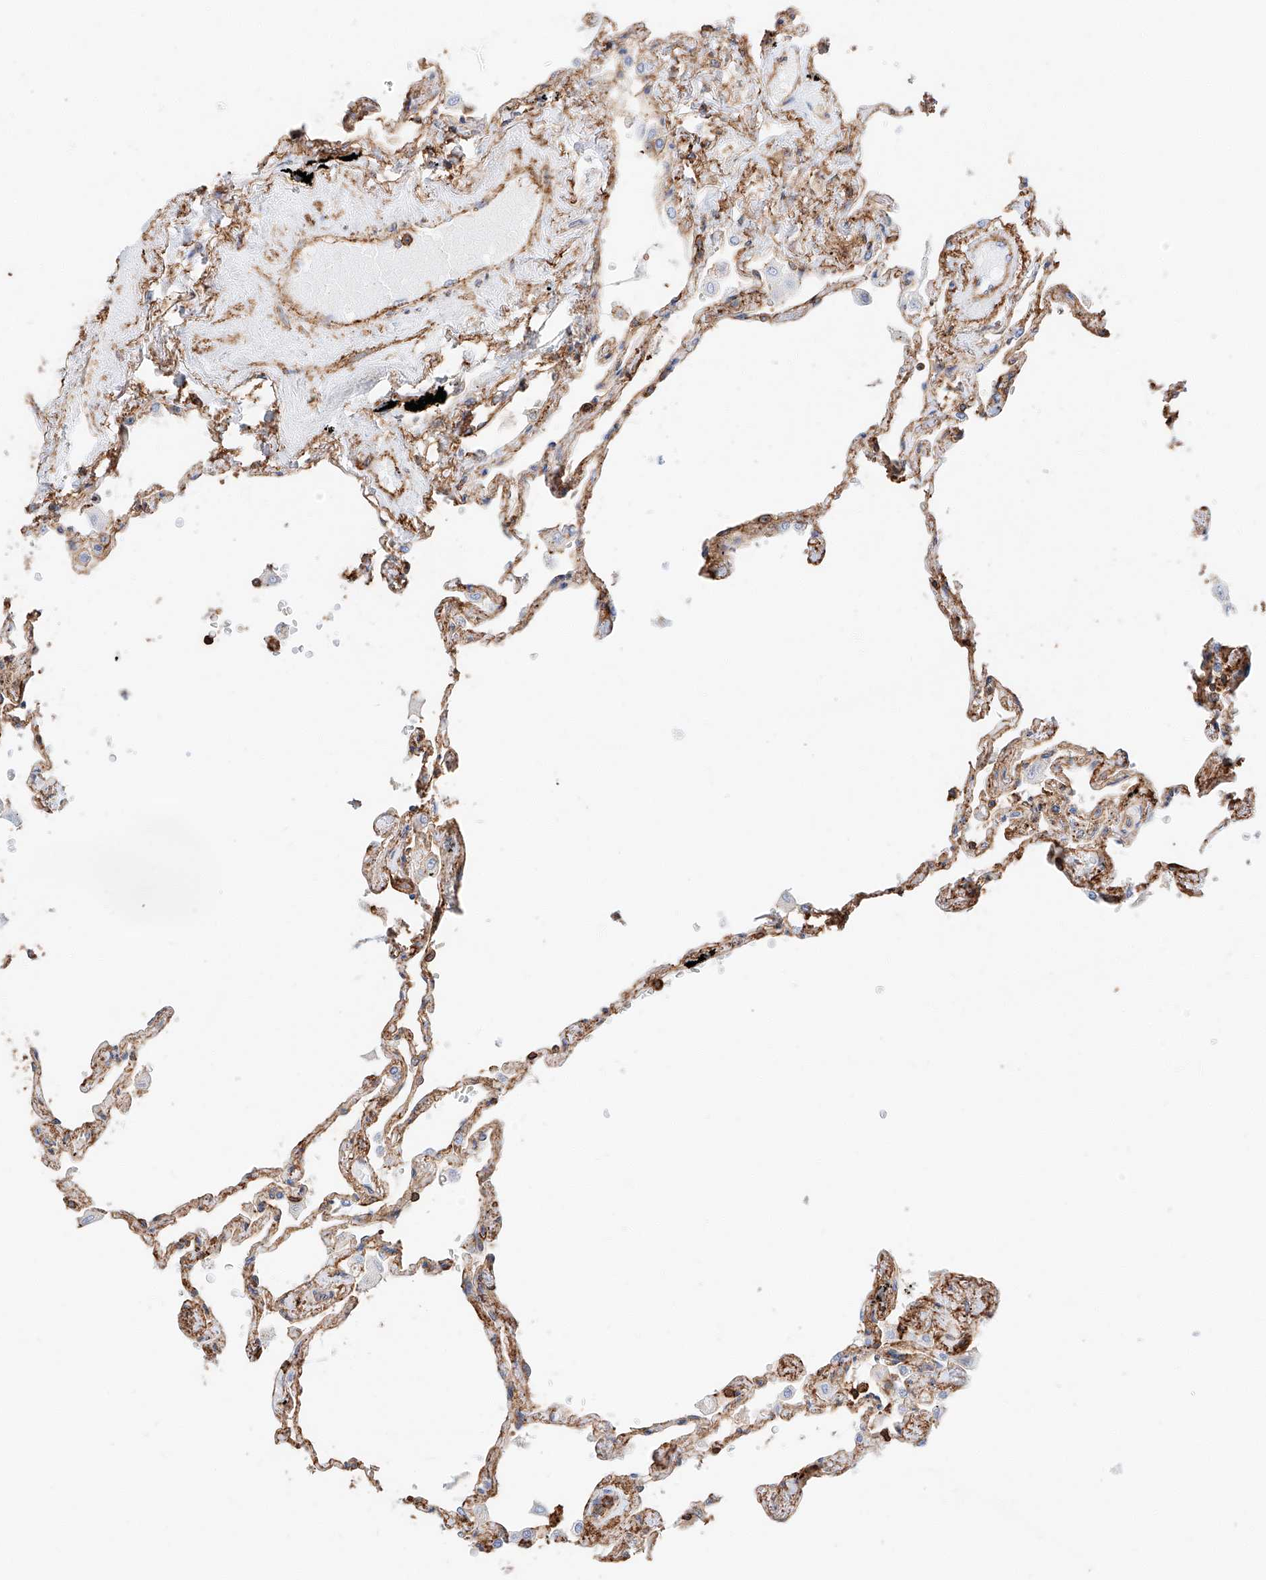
{"staining": {"intensity": "moderate", "quantity": ">75%", "location": "cytoplasmic/membranous"}, "tissue": "lung", "cell_type": "Alveolar cells", "image_type": "normal", "snomed": [{"axis": "morphology", "description": "Normal tissue, NOS"}, {"axis": "topography", "description": "Lung"}], "caption": "Brown immunohistochemical staining in benign lung reveals moderate cytoplasmic/membranous staining in approximately >75% of alveolar cells. Nuclei are stained in blue.", "gene": "WFS1", "patient": {"sex": "female", "age": 67}}